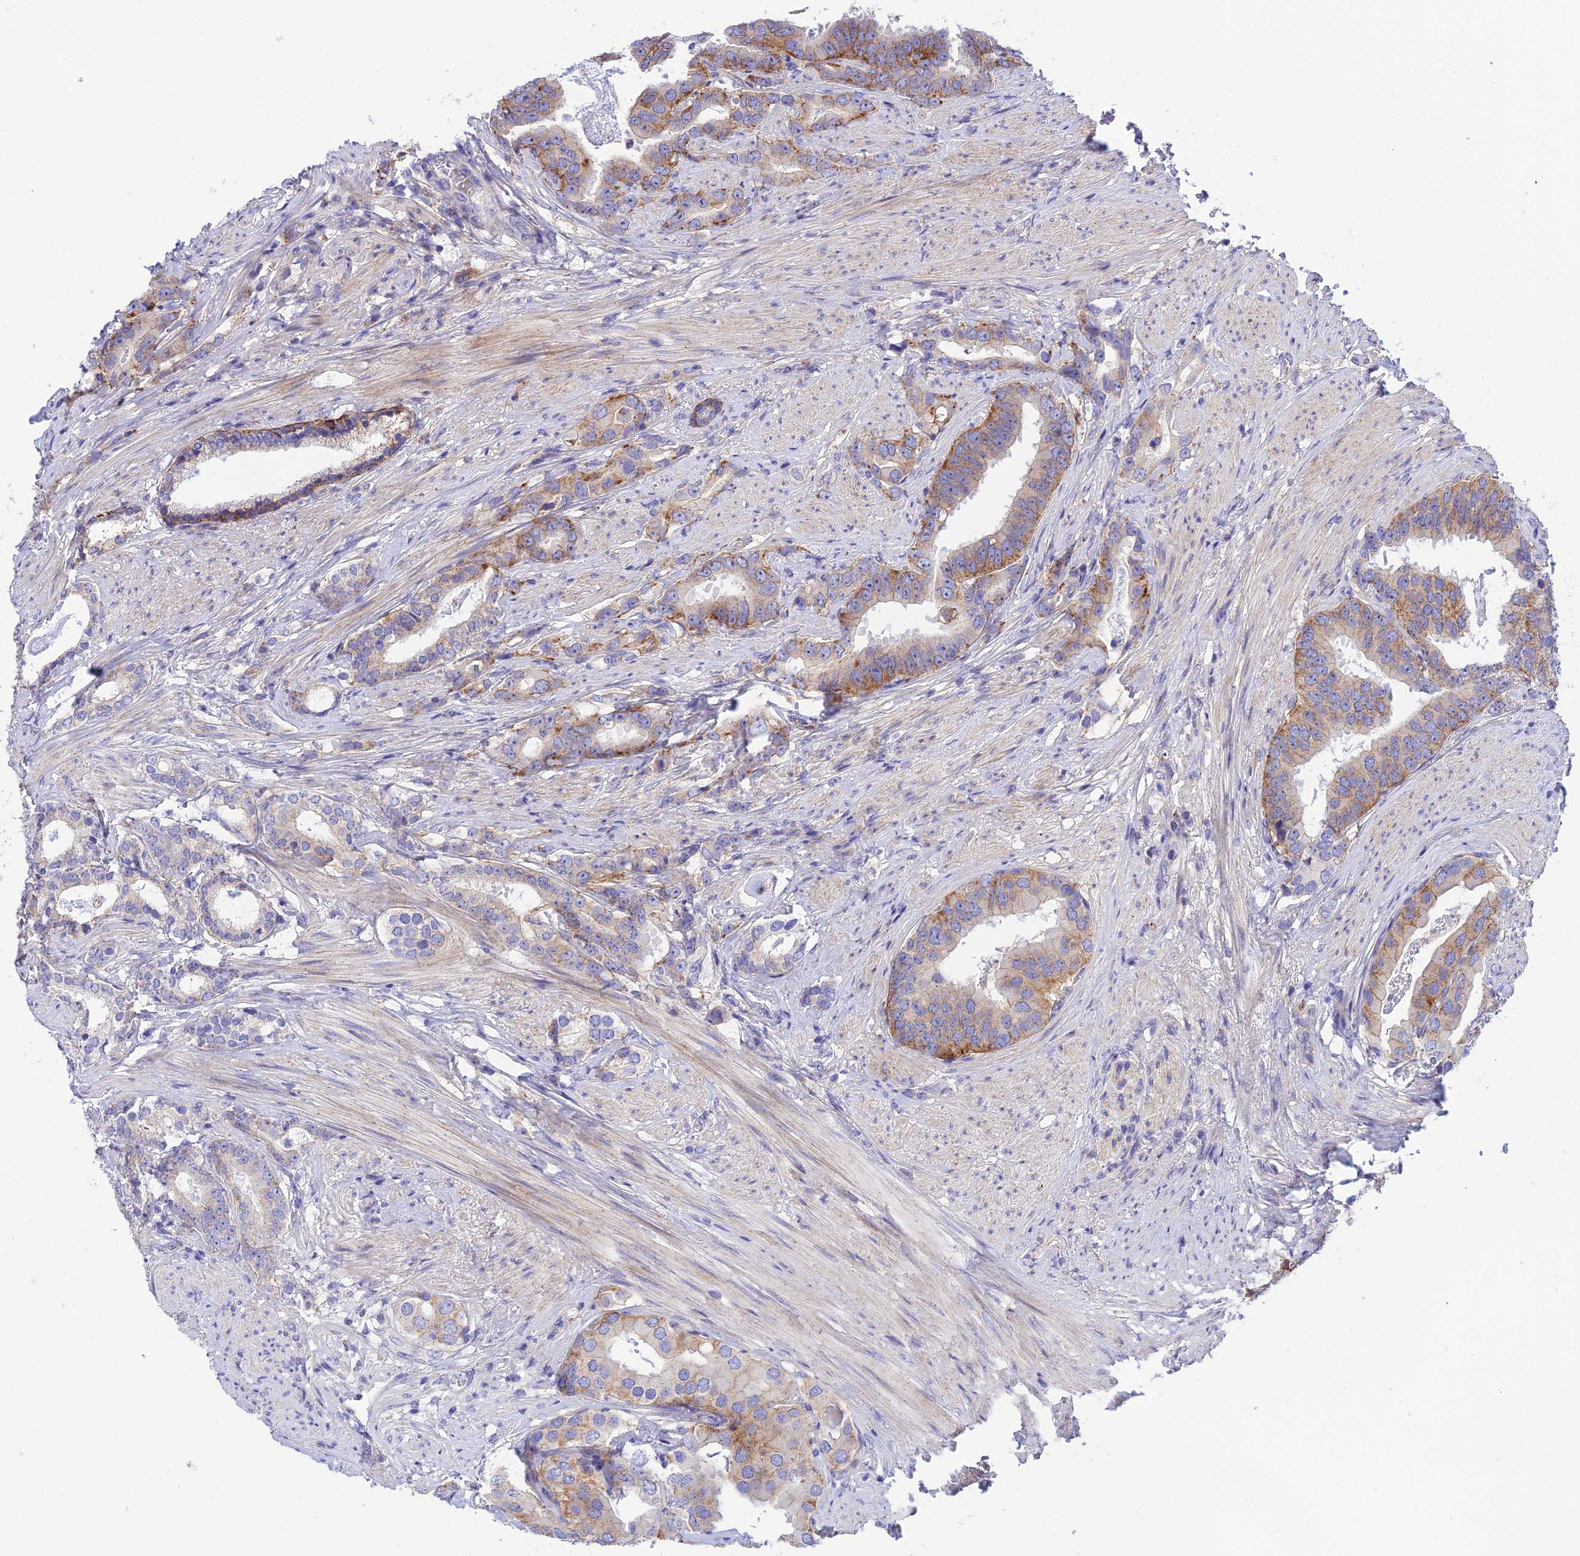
{"staining": {"intensity": "moderate", "quantity": "25%-75%", "location": "cytoplasmic/membranous"}, "tissue": "prostate cancer", "cell_type": "Tumor cells", "image_type": "cancer", "snomed": [{"axis": "morphology", "description": "Adenocarcinoma, Low grade"}, {"axis": "topography", "description": "Prostate"}], "caption": "Human prostate adenocarcinoma (low-grade) stained with a protein marker exhibits moderate staining in tumor cells.", "gene": "CCDC157", "patient": {"sex": "male", "age": 71}}